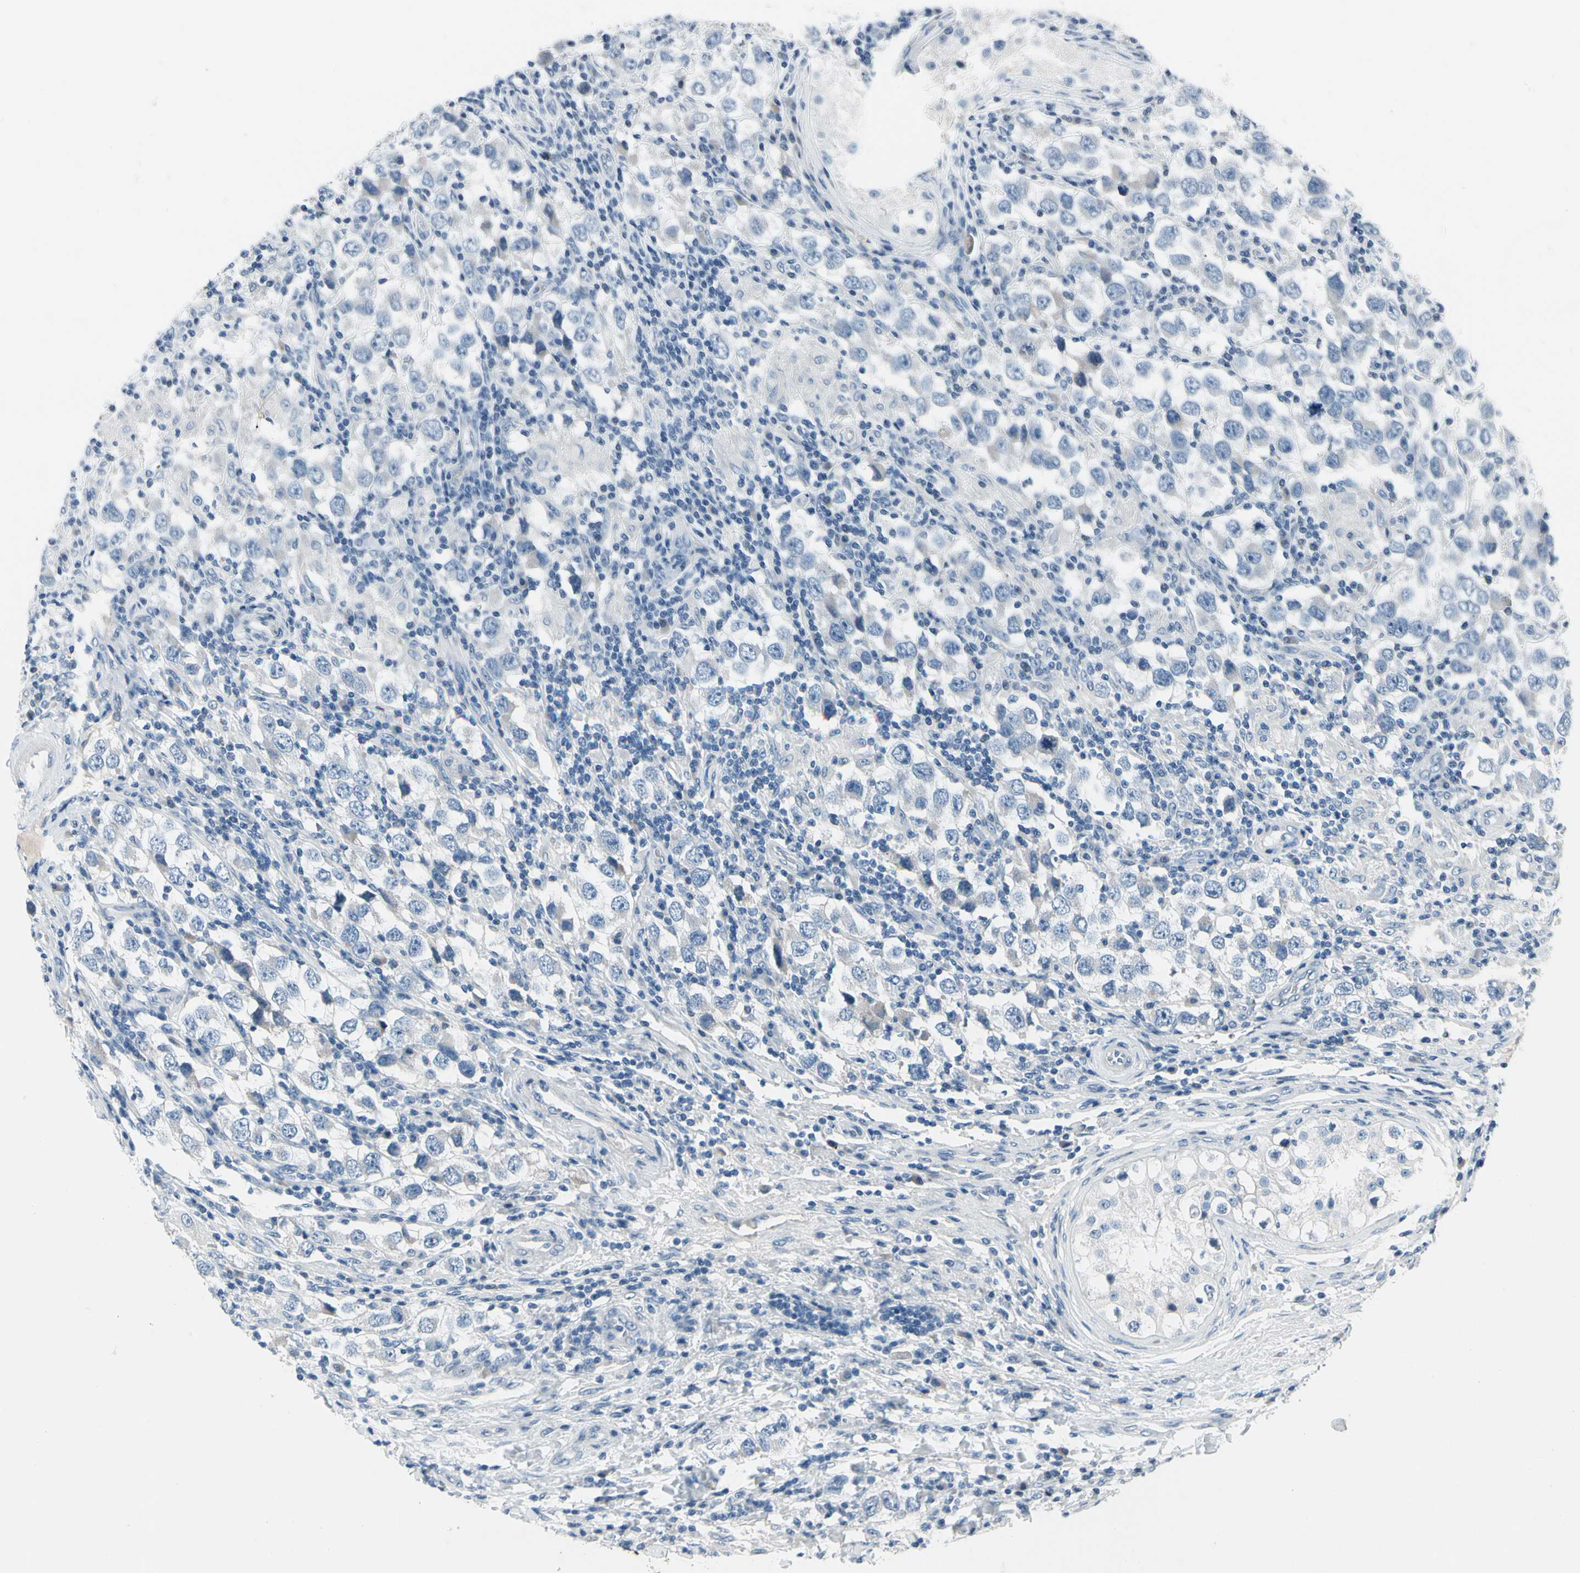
{"staining": {"intensity": "negative", "quantity": "none", "location": "none"}, "tissue": "testis cancer", "cell_type": "Tumor cells", "image_type": "cancer", "snomed": [{"axis": "morphology", "description": "Carcinoma, Embryonal, NOS"}, {"axis": "topography", "description": "Testis"}], "caption": "Tumor cells show no significant expression in embryonal carcinoma (testis).", "gene": "PGR", "patient": {"sex": "male", "age": 21}}